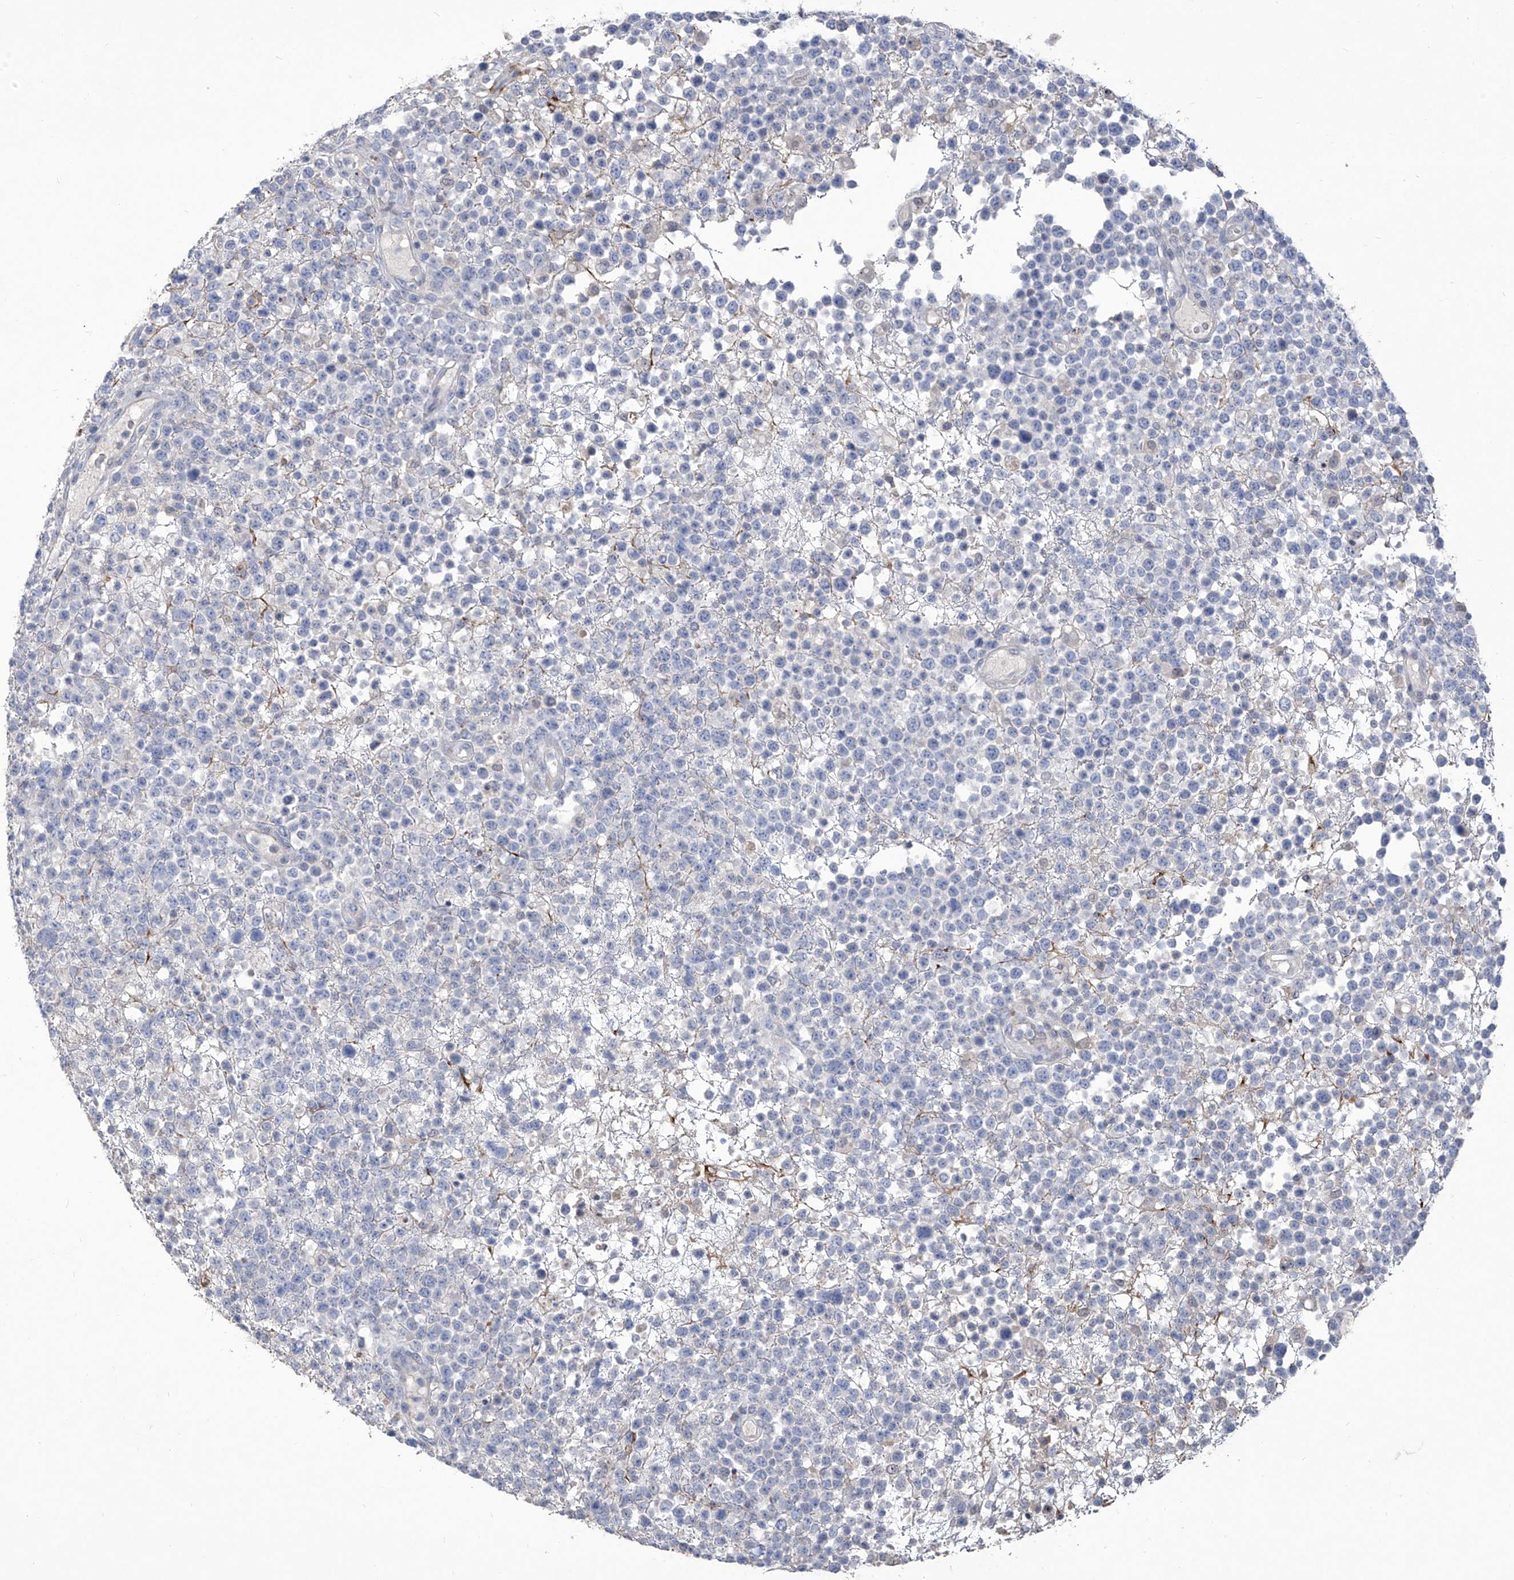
{"staining": {"intensity": "negative", "quantity": "none", "location": "none"}, "tissue": "lymphoma", "cell_type": "Tumor cells", "image_type": "cancer", "snomed": [{"axis": "morphology", "description": "Malignant lymphoma, non-Hodgkin's type, High grade"}, {"axis": "topography", "description": "Colon"}], "caption": "High-grade malignant lymphoma, non-Hodgkin's type was stained to show a protein in brown. There is no significant staining in tumor cells. Brightfield microscopy of immunohistochemistry (IHC) stained with DAB (3,3'-diaminobenzidine) (brown) and hematoxylin (blue), captured at high magnification.", "gene": "TXNIP", "patient": {"sex": "female", "age": 53}}